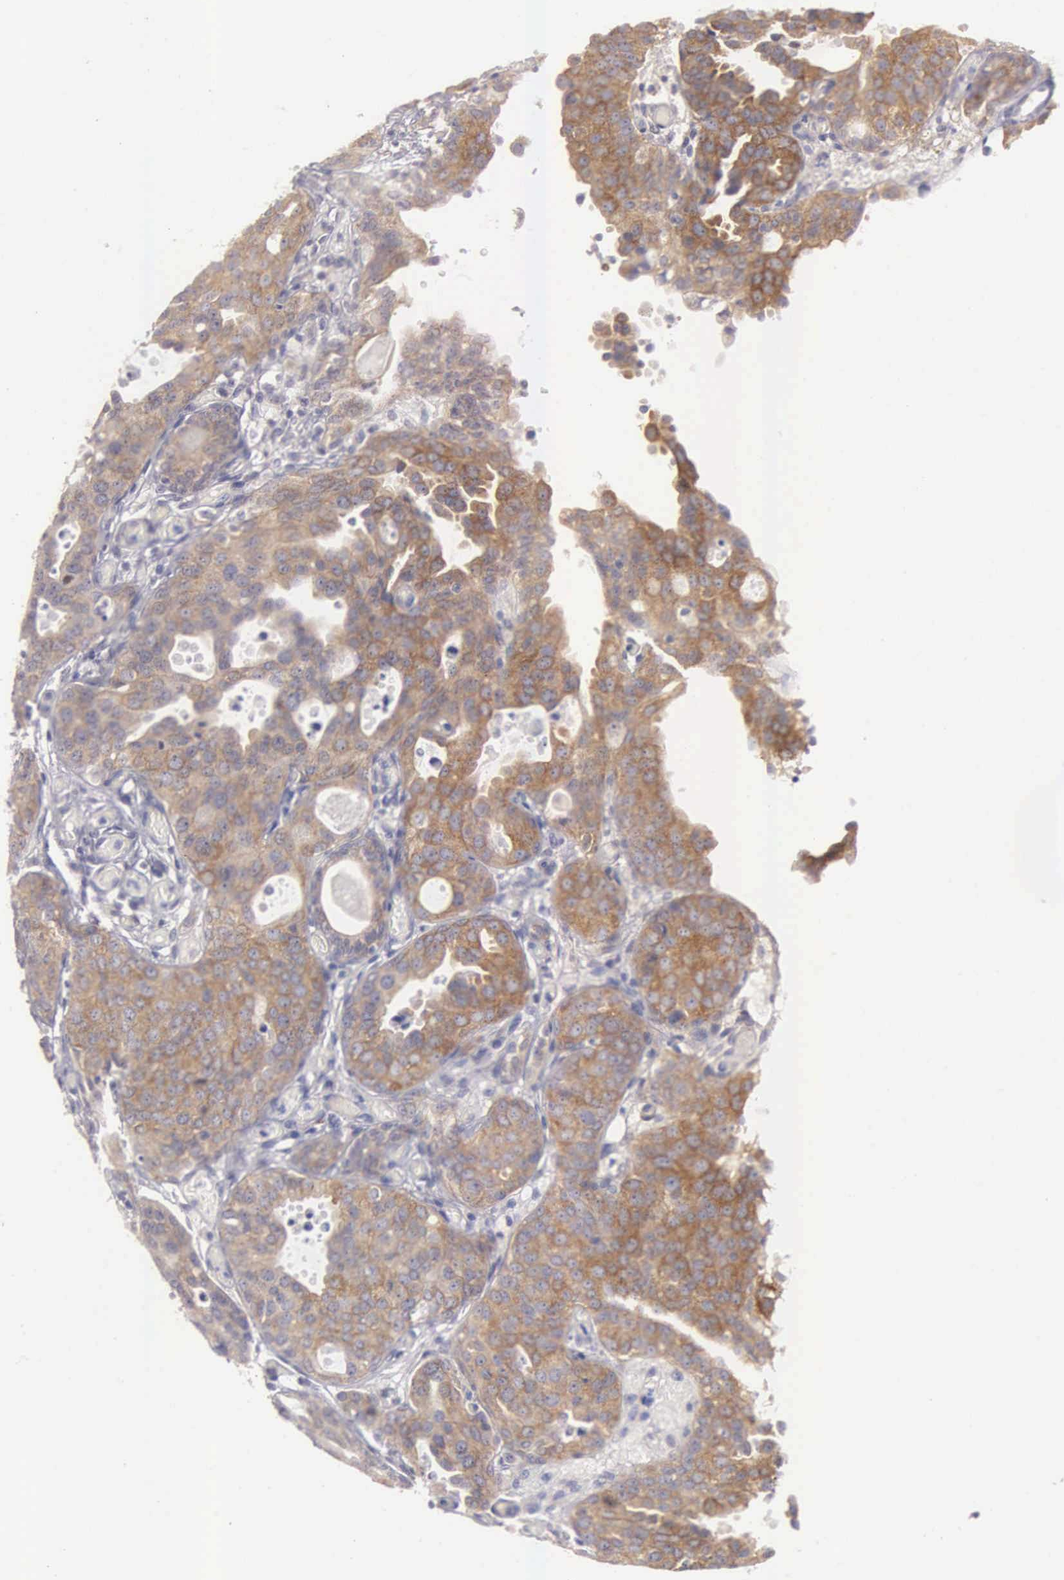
{"staining": {"intensity": "strong", "quantity": ">75%", "location": "cytoplasmic/membranous"}, "tissue": "urothelial cancer", "cell_type": "Tumor cells", "image_type": "cancer", "snomed": [{"axis": "morphology", "description": "Urothelial carcinoma, High grade"}, {"axis": "topography", "description": "Urinary bladder"}], "caption": "An image showing strong cytoplasmic/membranous positivity in approximately >75% of tumor cells in urothelial cancer, as visualized by brown immunohistochemical staining.", "gene": "CEP170B", "patient": {"sex": "male", "age": 78}}